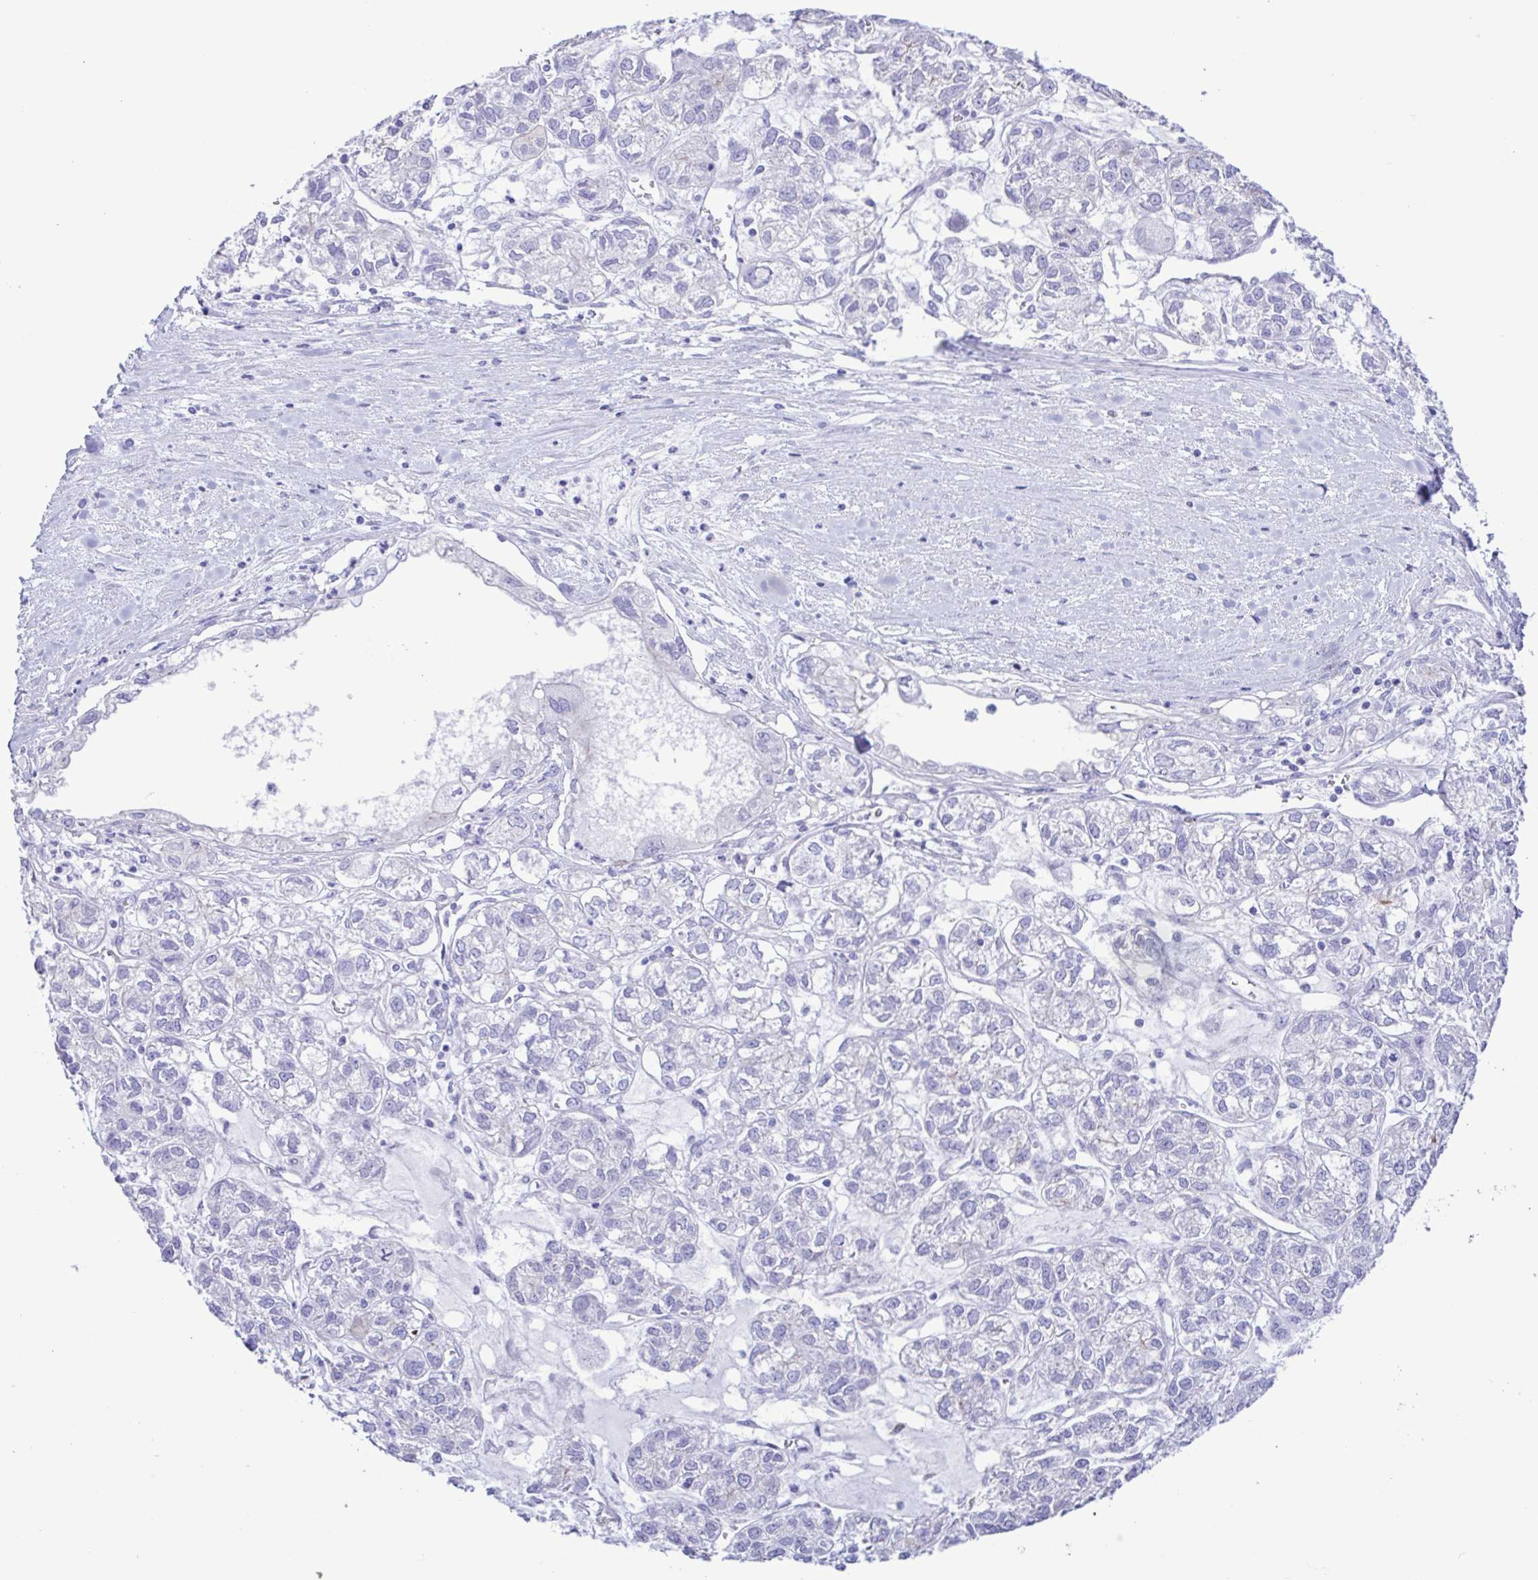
{"staining": {"intensity": "negative", "quantity": "none", "location": "none"}, "tissue": "ovarian cancer", "cell_type": "Tumor cells", "image_type": "cancer", "snomed": [{"axis": "morphology", "description": "Carcinoma, endometroid"}, {"axis": "topography", "description": "Ovary"}], "caption": "Immunohistochemistry of ovarian cancer demonstrates no staining in tumor cells.", "gene": "CYP11A1", "patient": {"sex": "female", "age": 64}}